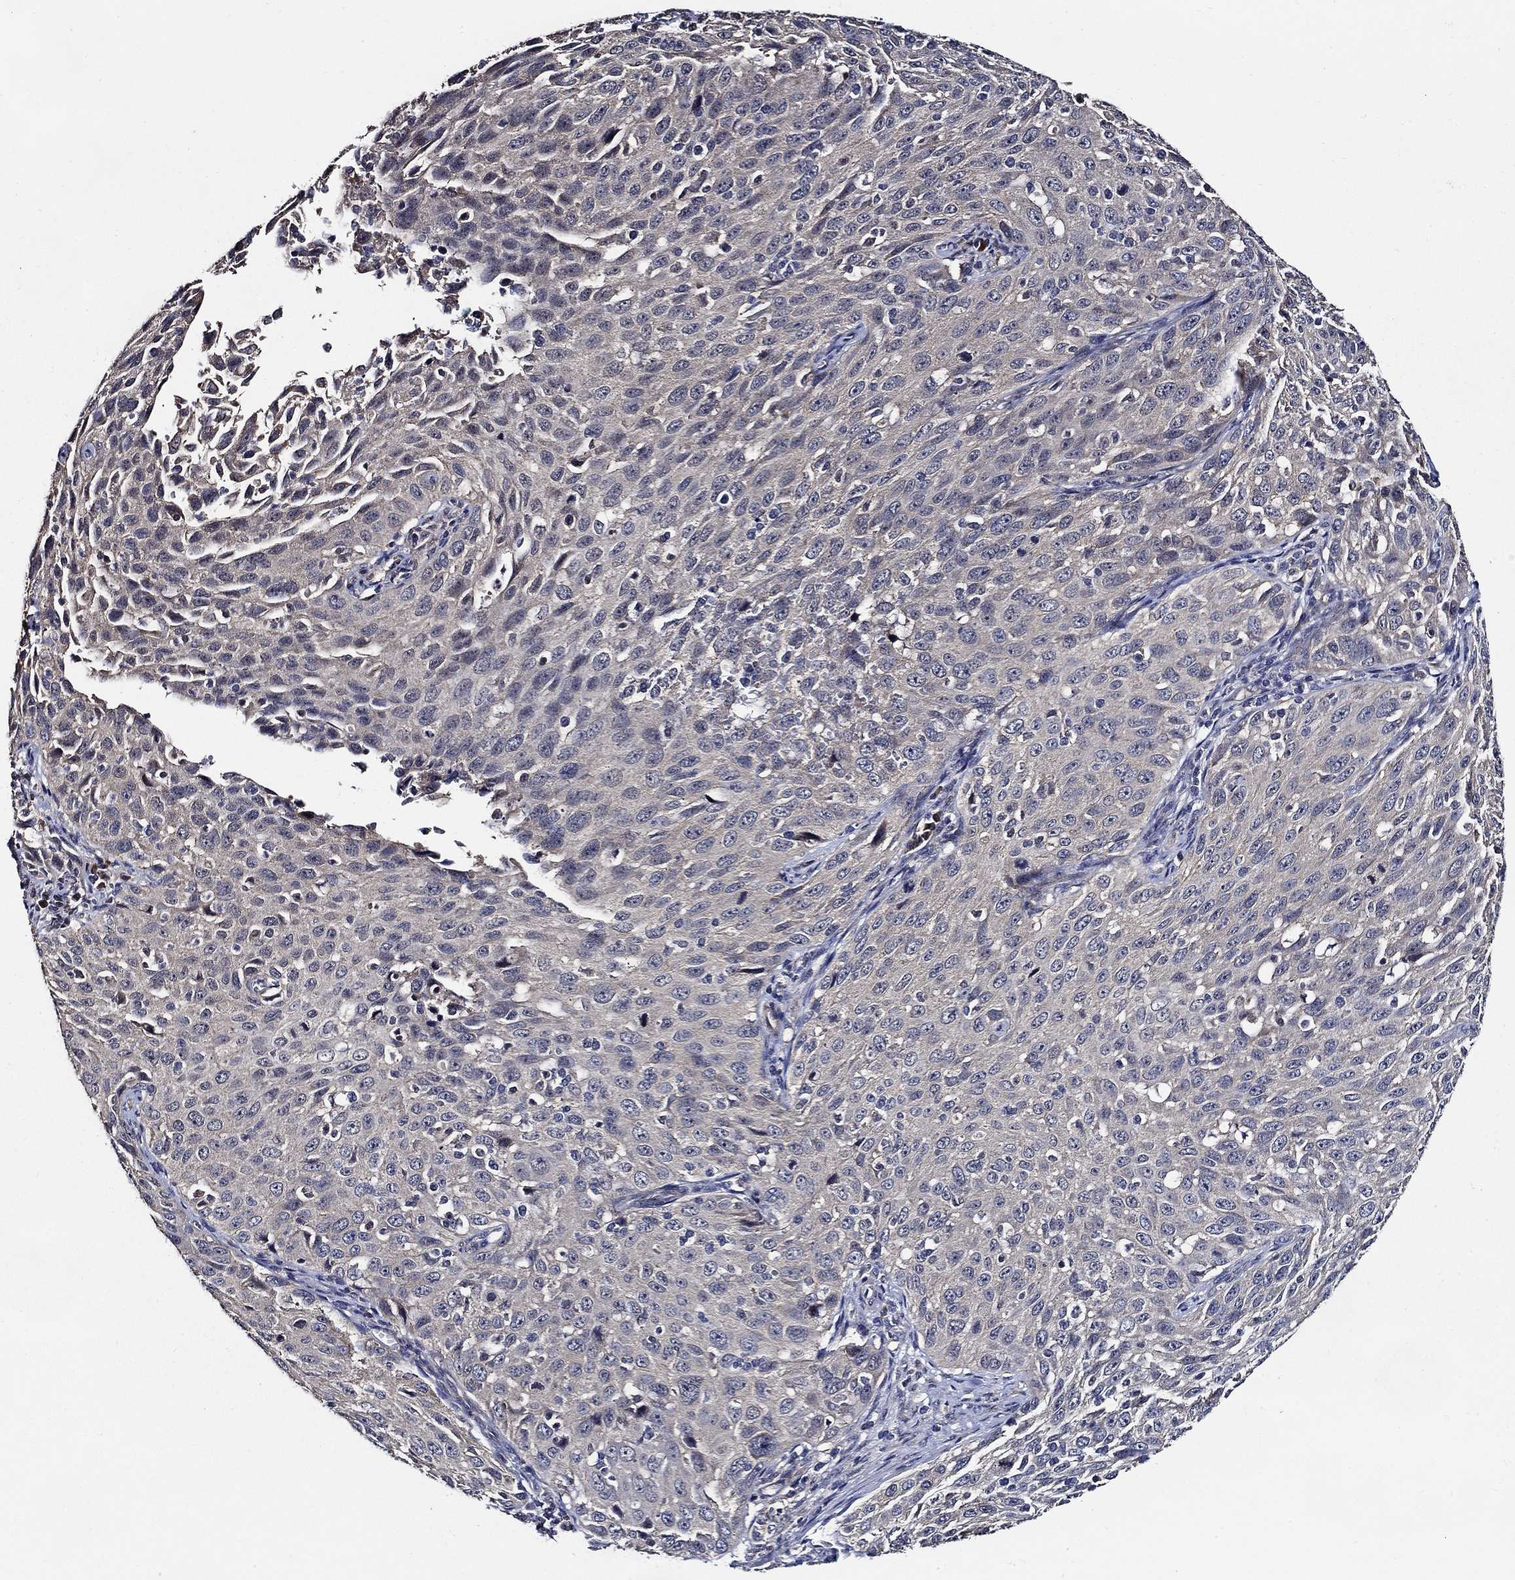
{"staining": {"intensity": "weak", "quantity": "<25%", "location": "cytoplasmic/membranous"}, "tissue": "cervical cancer", "cell_type": "Tumor cells", "image_type": "cancer", "snomed": [{"axis": "morphology", "description": "Squamous cell carcinoma, NOS"}, {"axis": "topography", "description": "Cervix"}], "caption": "The histopathology image exhibits no staining of tumor cells in cervical cancer (squamous cell carcinoma). The staining was performed using DAB (3,3'-diaminobenzidine) to visualize the protein expression in brown, while the nuclei were stained in blue with hematoxylin (Magnification: 20x).", "gene": "WDR53", "patient": {"sex": "female", "age": 26}}